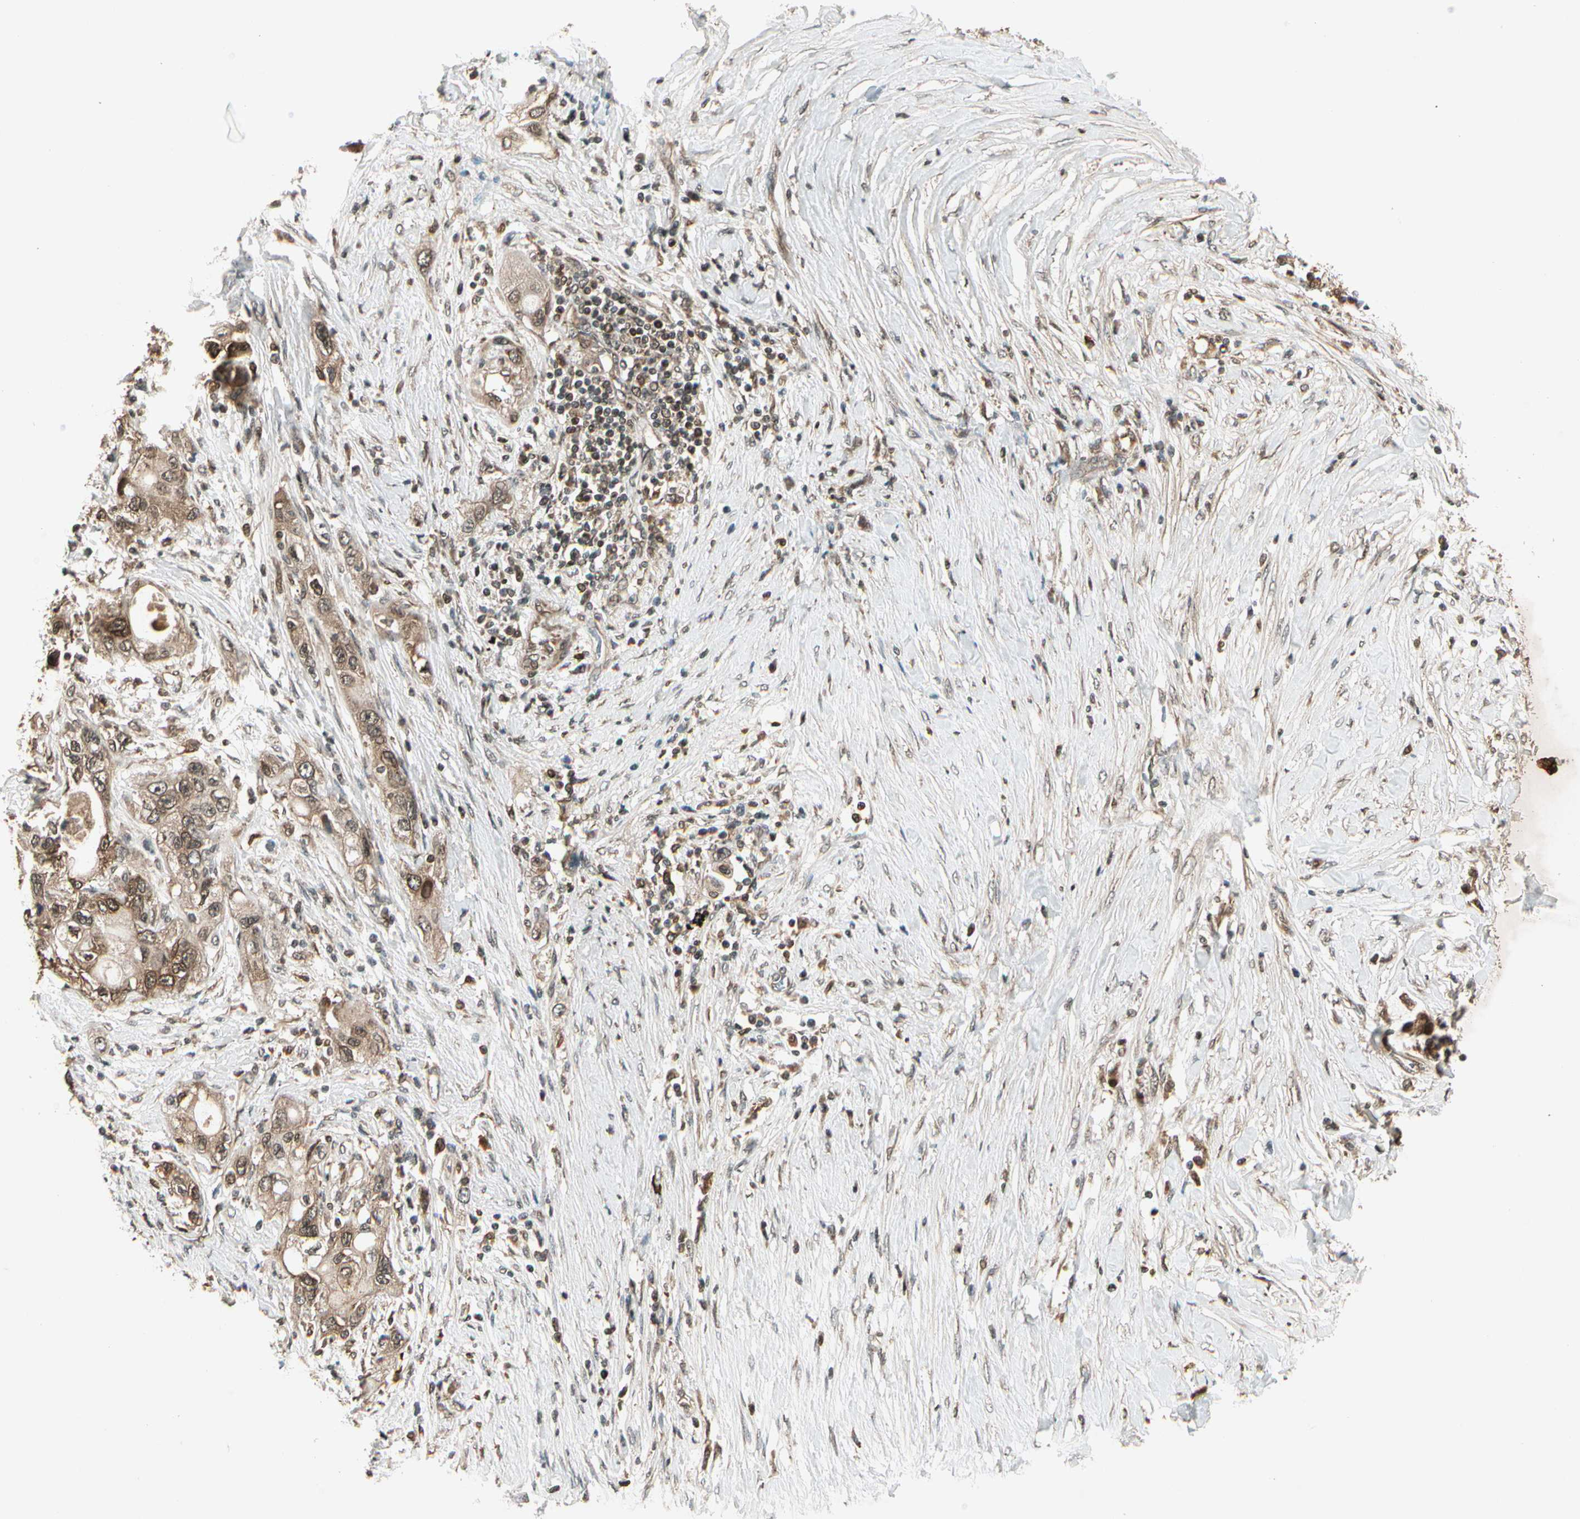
{"staining": {"intensity": "moderate", "quantity": ">75%", "location": "cytoplasmic/membranous"}, "tissue": "pancreatic cancer", "cell_type": "Tumor cells", "image_type": "cancer", "snomed": [{"axis": "morphology", "description": "Adenocarcinoma, NOS"}, {"axis": "topography", "description": "Pancreas"}], "caption": "Protein analysis of pancreatic cancer (adenocarcinoma) tissue shows moderate cytoplasmic/membranous expression in approximately >75% of tumor cells.", "gene": "GLUL", "patient": {"sex": "female", "age": 70}}